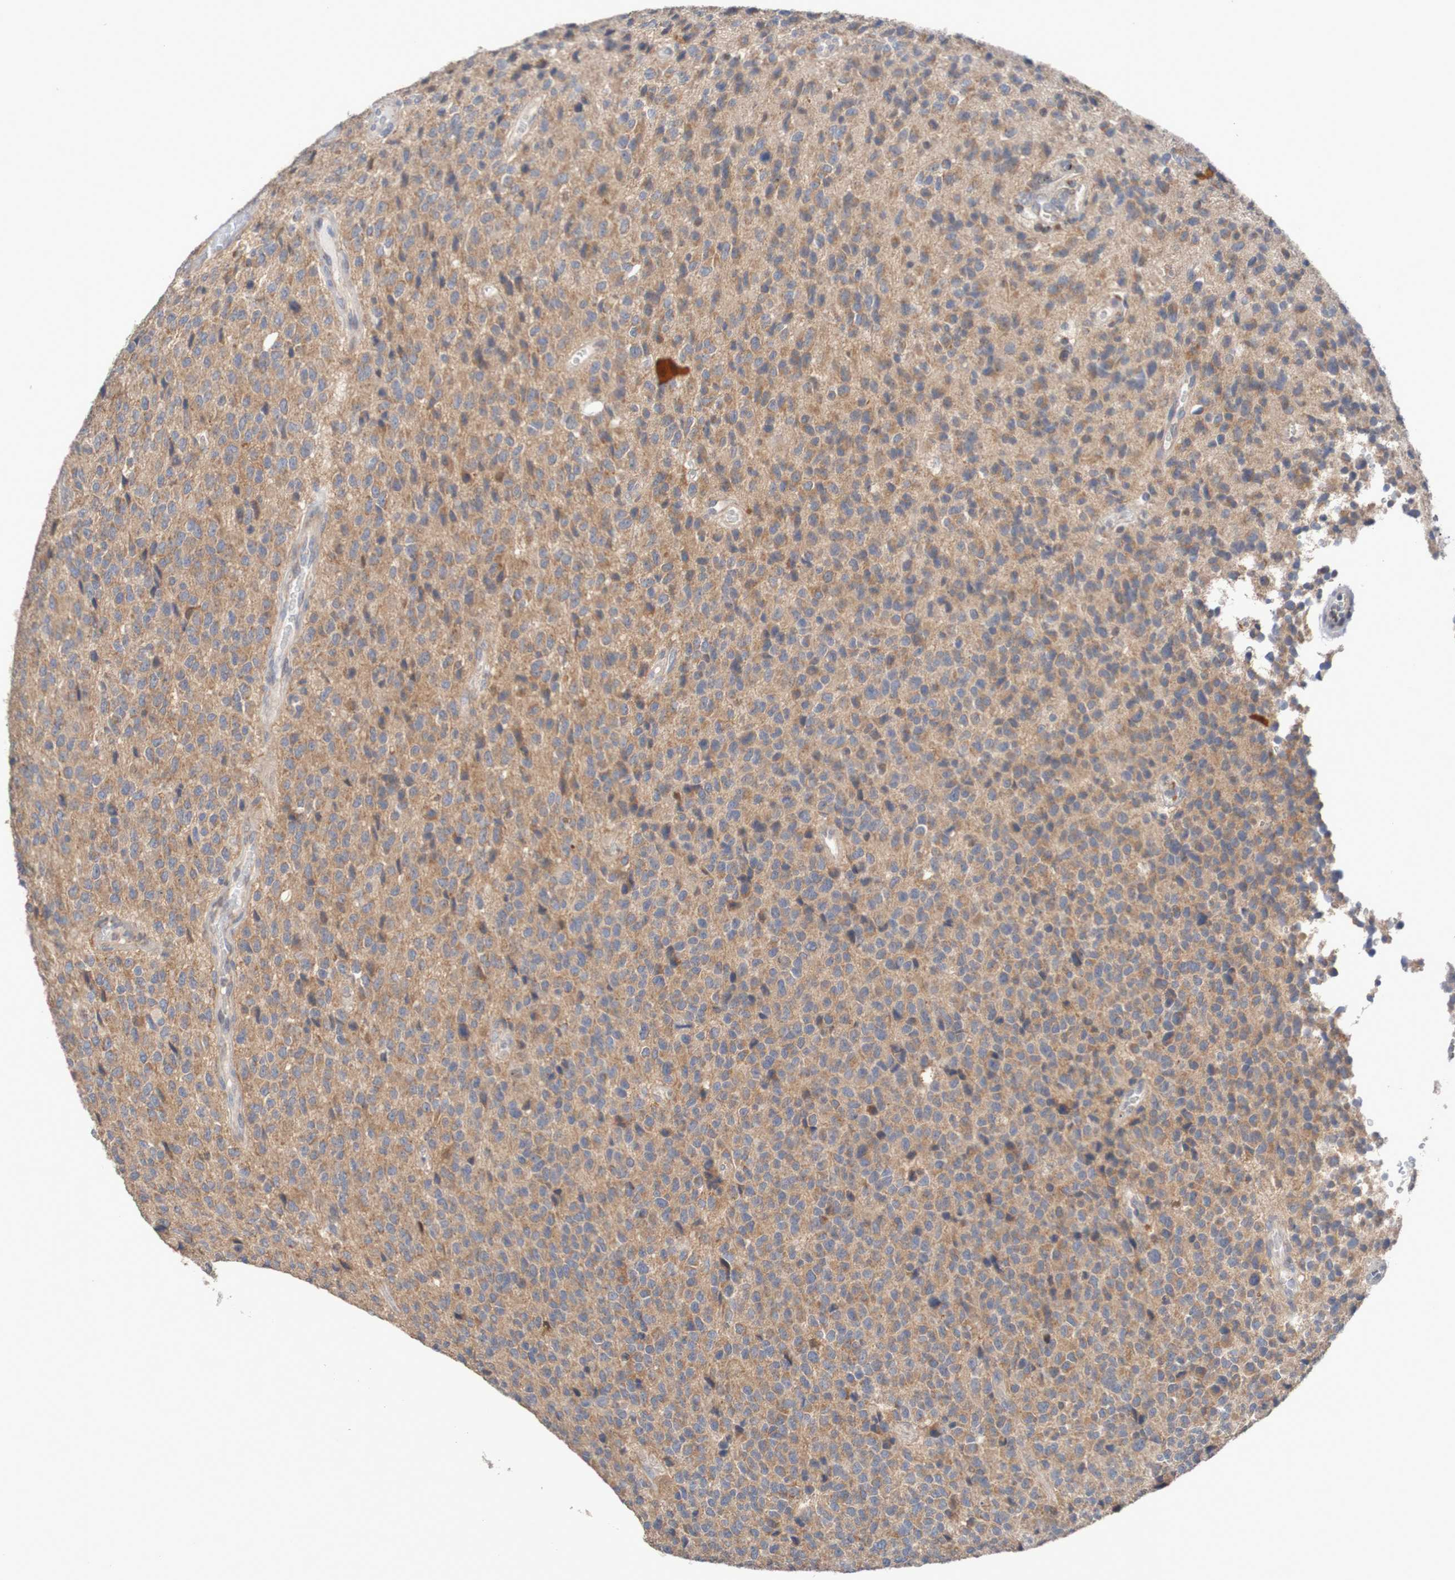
{"staining": {"intensity": "moderate", "quantity": "25%-75%", "location": "cytoplasmic/membranous"}, "tissue": "glioma", "cell_type": "Tumor cells", "image_type": "cancer", "snomed": [{"axis": "morphology", "description": "Glioma, malignant, High grade"}, {"axis": "topography", "description": "pancreas cauda"}], "caption": "The immunohistochemical stain highlights moderate cytoplasmic/membranous positivity in tumor cells of glioma tissue.", "gene": "C3orf18", "patient": {"sex": "male", "age": 60}}